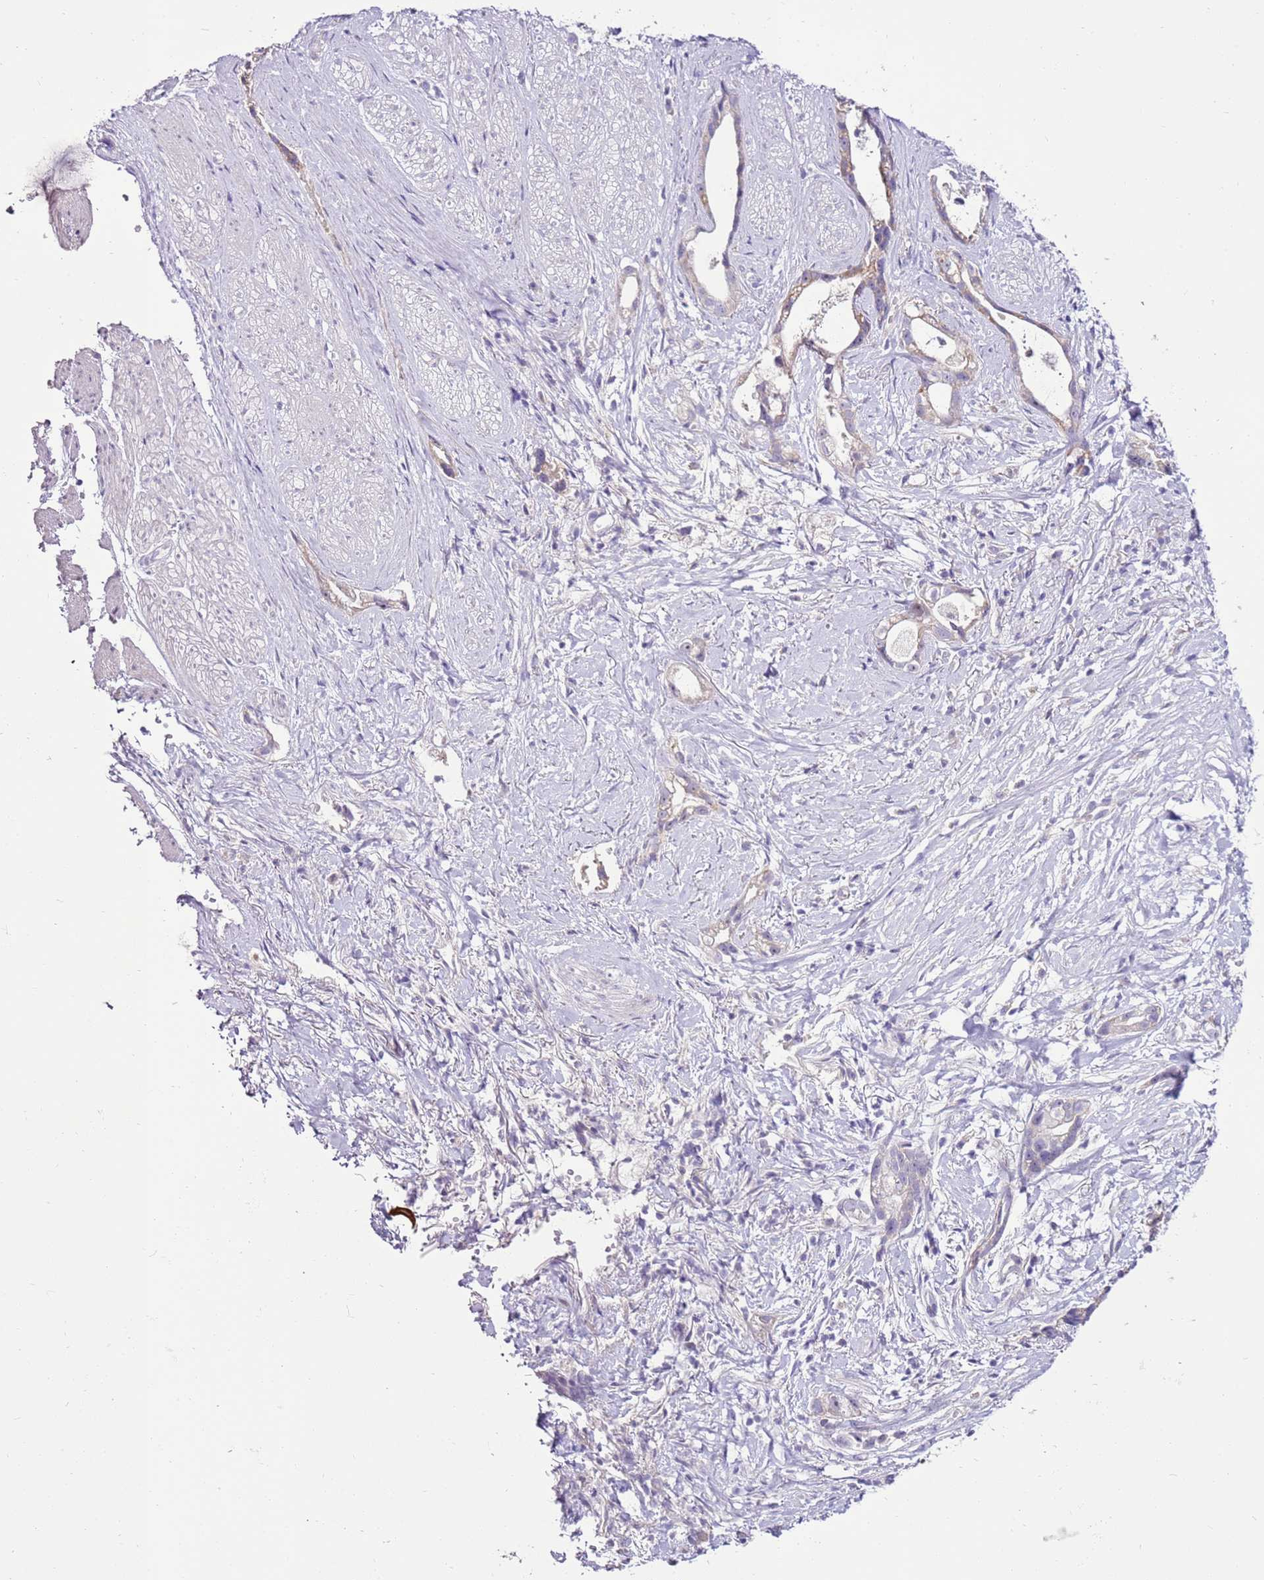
{"staining": {"intensity": "strong", "quantity": "<25%", "location": "cytoplasmic/membranous"}, "tissue": "stomach cancer", "cell_type": "Tumor cells", "image_type": "cancer", "snomed": [{"axis": "morphology", "description": "Adenocarcinoma, NOS"}, {"axis": "topography", "description": "Stomach"}], "caption": "Immunohistochemical staining of human adenocarcinoma (stomach) reveals strong cytoplasmic/membranous protein expression in approximately <25% of tumor cells. (Brightfield microscopy of DAB IHC at high magnification).", "gene": "SLC38A5", "patient": {"sex": "male", "age": 55}}